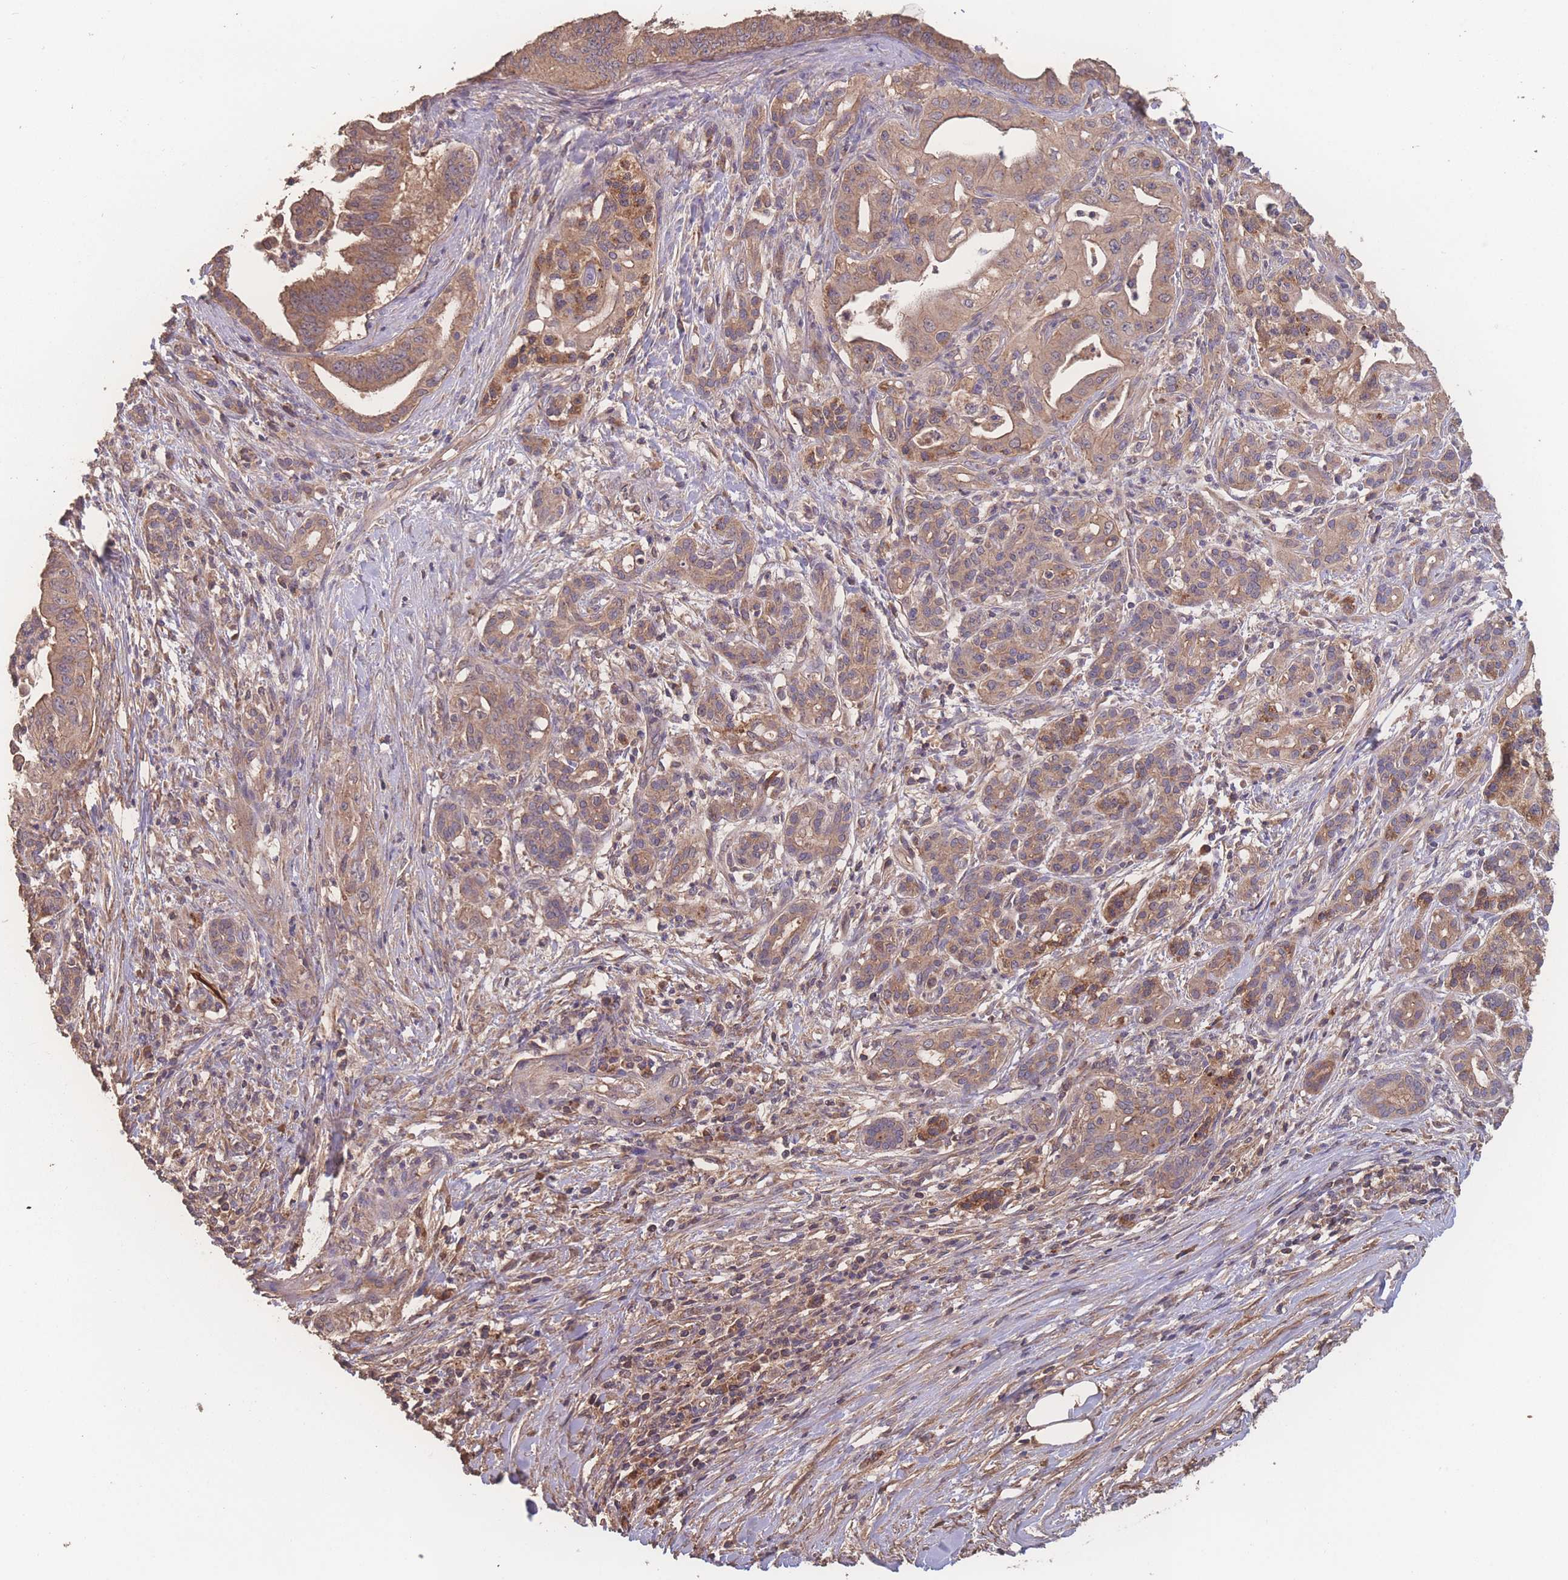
{"staining": {"intensity": "moderate", "quantity": ">75%", "location": "cytoplasmic/membranous"}, "tissue": "pancreatic cancer", "cell_type": "Tumor cells", "image_type": "cancer", "snomed": [{"axis": "morphology", "description": "Adenocarcinoma, NOS"}, {"axis": "topography", "description": "Pancreas"}], "caption": "Immunohistochemical staining of human adenocarcinoma (pancreatic) reveals medium levels of moderate cytoplasmic/membranous expression in about >75% of tumor cells.", "gene": "ATXN10", "patient": {"sex": "male", "age": 58}}